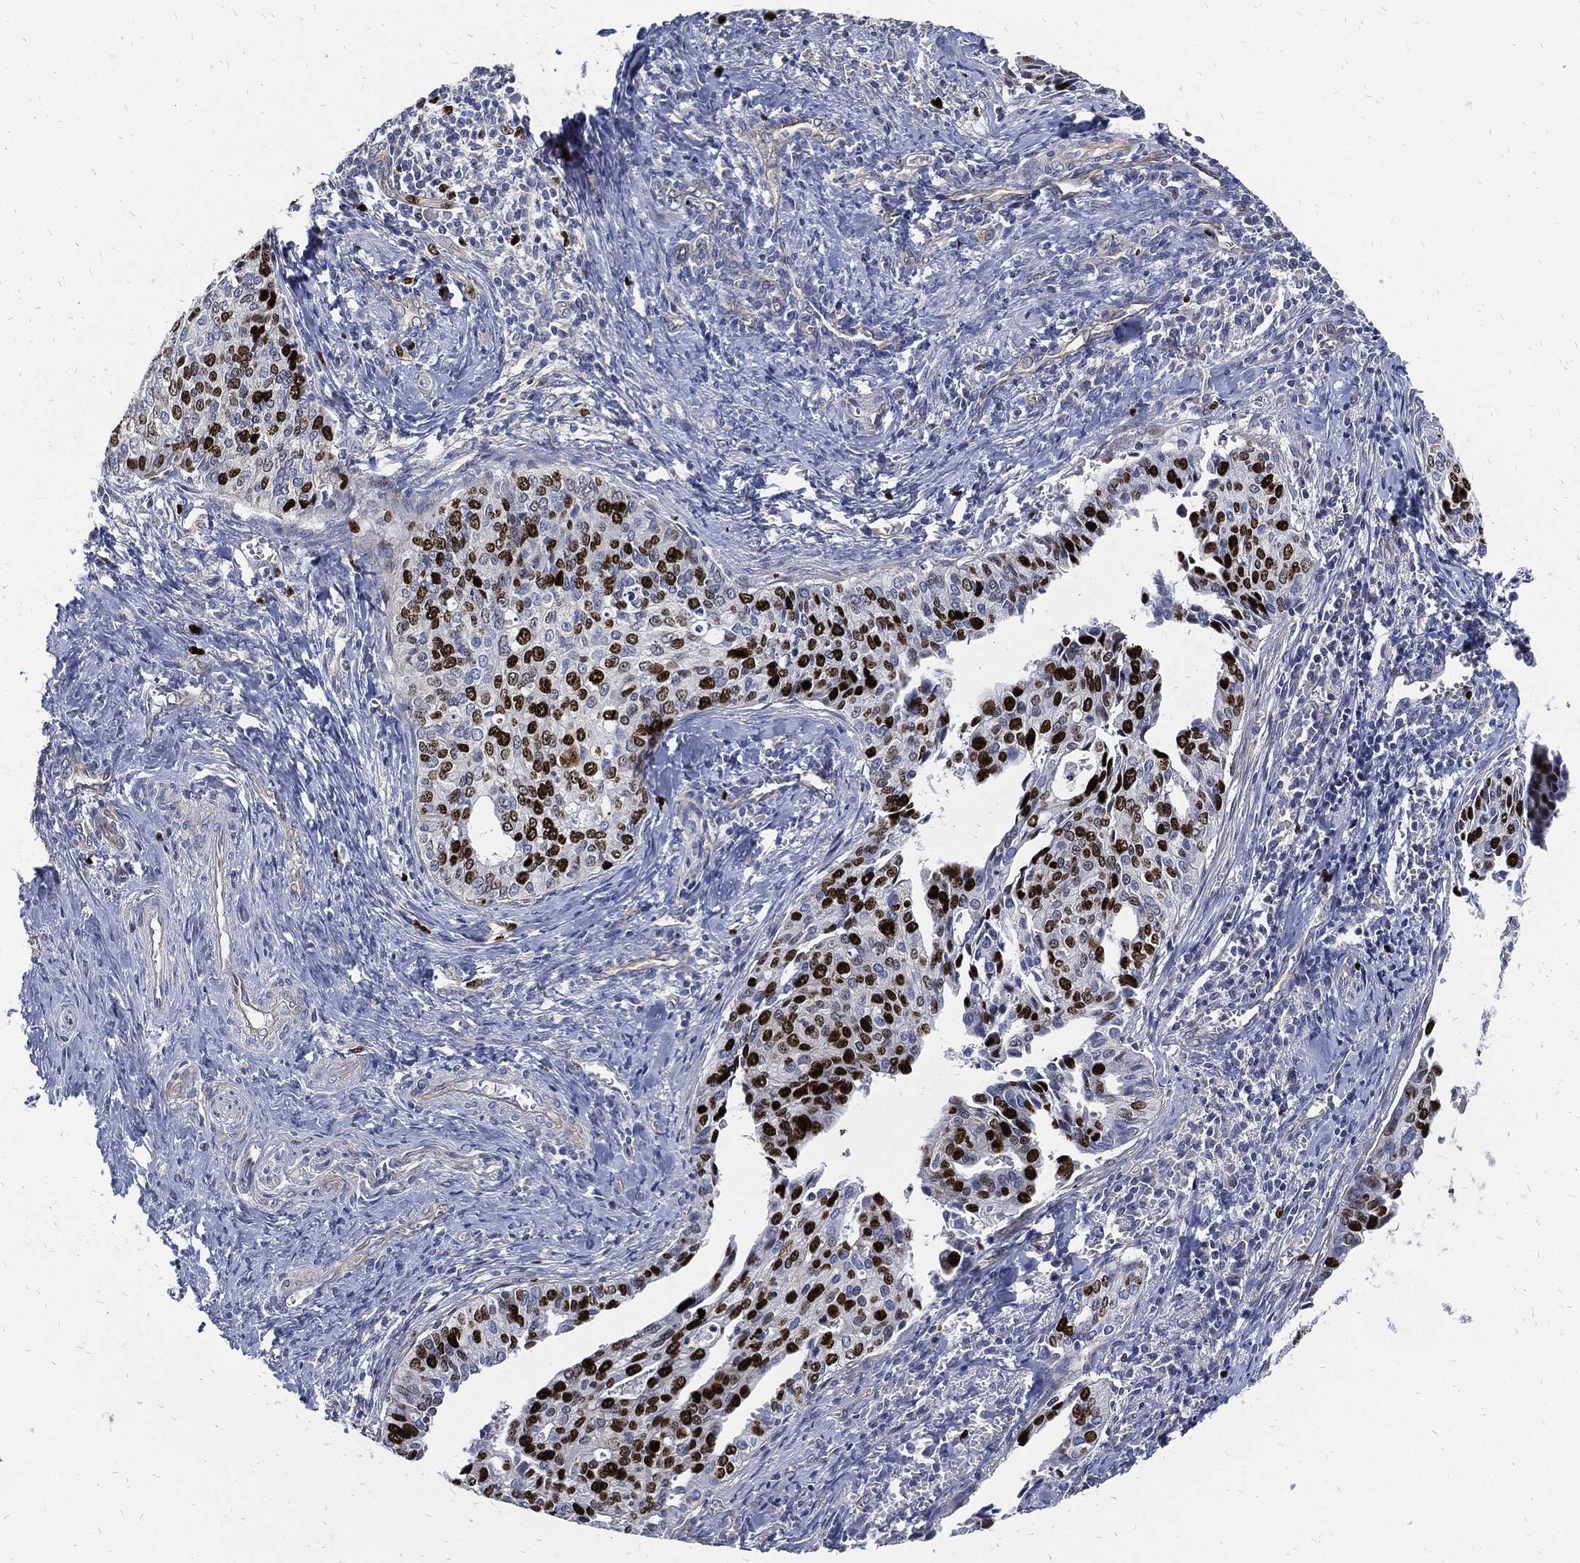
{"staining": {"intensity": "strong", "quantity": "25%-75%", "location": "nuclear"}, "tissue": "cervical cancer", "cell_type": "Tumor cells", "image_type": "cancer", "snomed": [{"axis": "morphology", "description": "Squamous cell carcinoma, NOS"}, {"axis": "topography", "description": "Cervix"}], "caption": "About 25%-75% of tumor cells in cervical squamous cell carcinoma display strong nuclear protein staining as visualized by brown immunohistochemical staining.", "gene": "MKI67", "patient": {"sex": "female", "age": 29}}